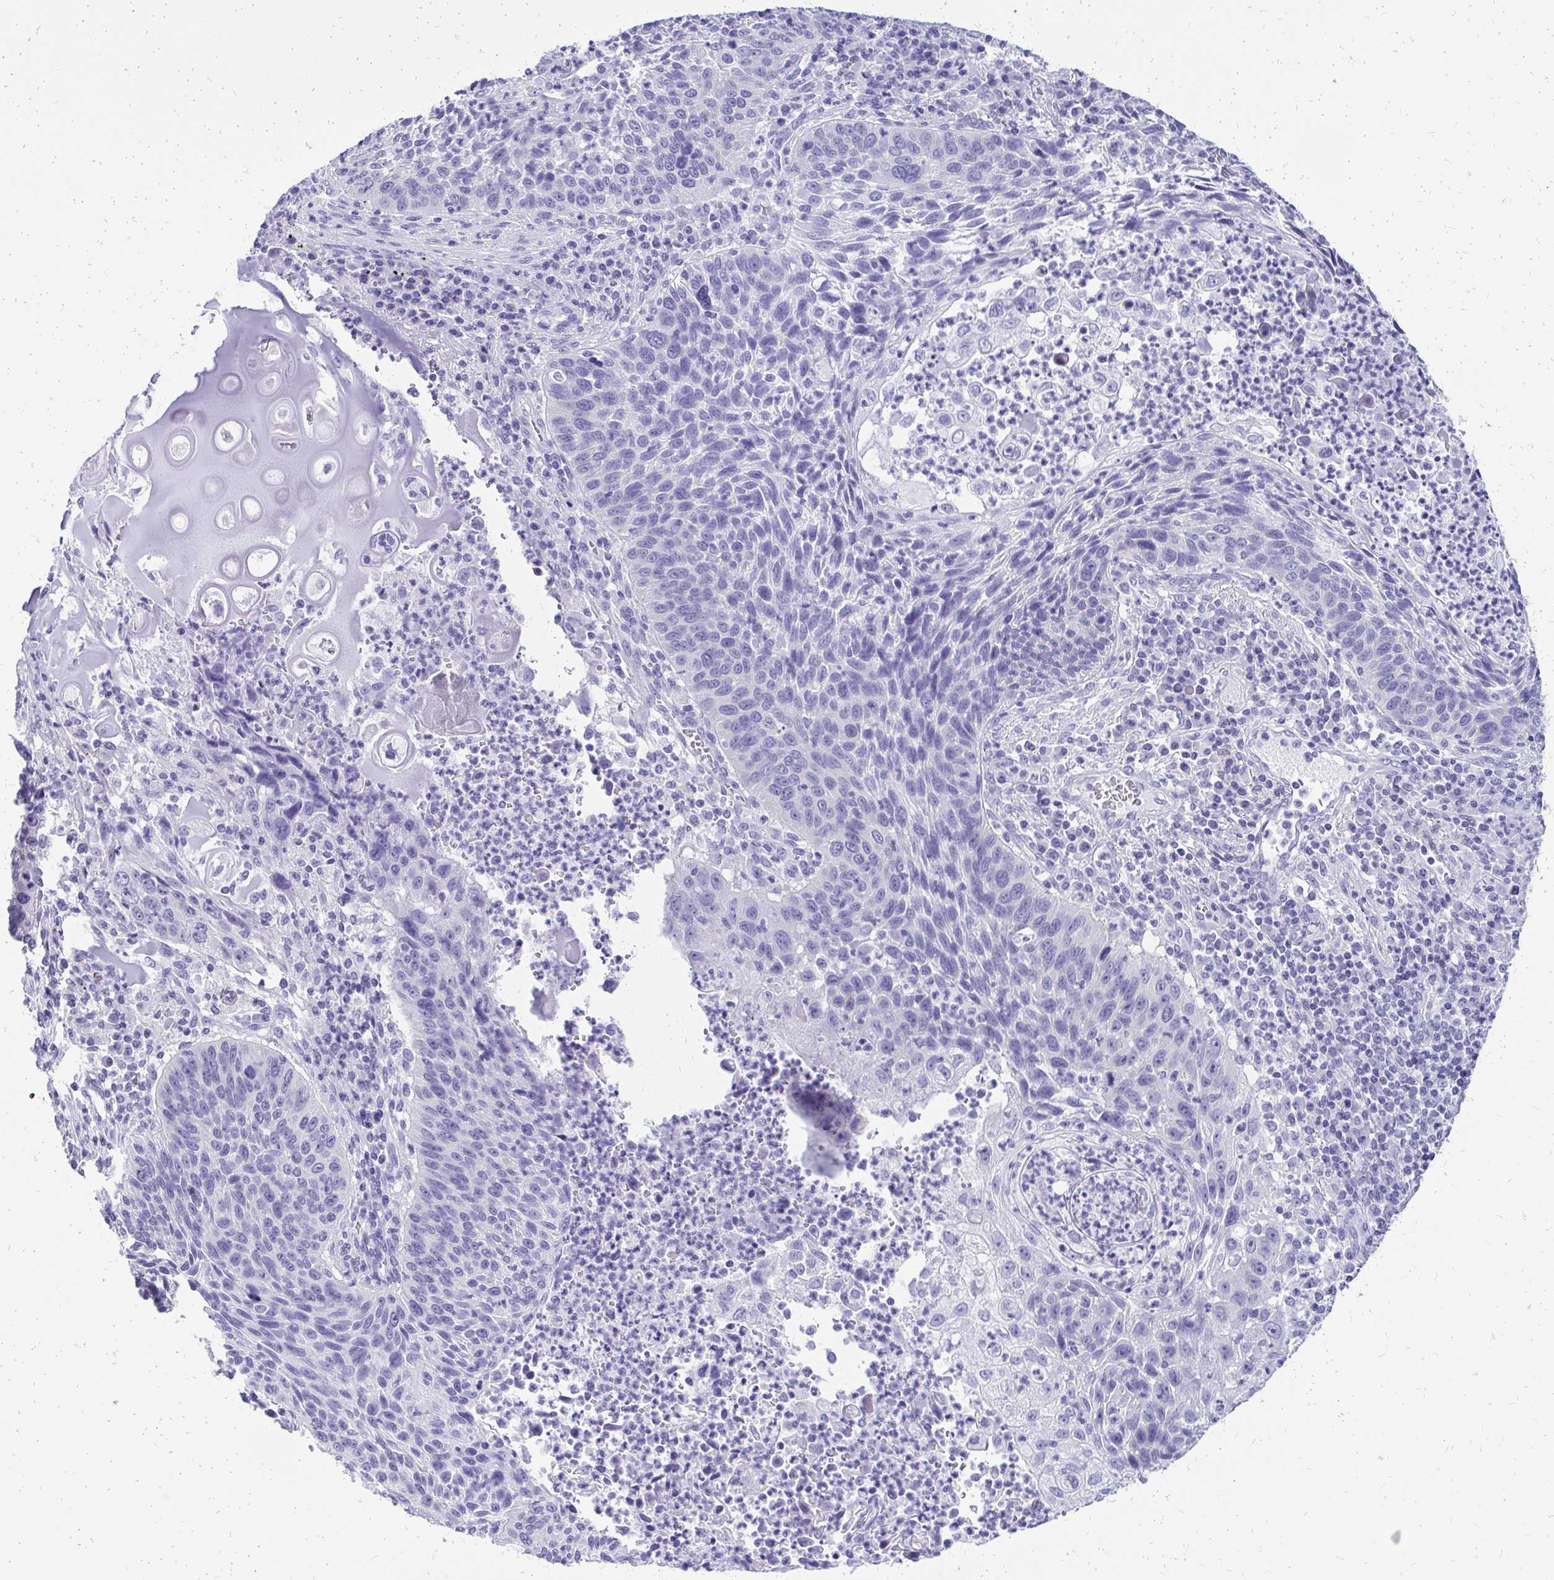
{"staining": {"intensity": "negative", "quantity": "none", "location": "none"}, "tissue": "lung cancer", "cell_type": "Tumor cells", "image_type": "cancer", "snomed": [{"axis": "morphology", "description": "Squamous cell carcinoma, NOS"}, {"axis": "morphology", "description": "Squamous cell carcinoma, metastatic, NOS"}, {"axis": "topography", "description": "Lung"}, {"axis": "topography", "description": "Pleura, NOS"}], "caption": "High power microscopy histopathology image of an IHC photomicrograph of lung cancer (metastatic squamous cell carcinoma), revealing no significant expression in tumor cells.", "gene": "SLC32A1", "patient": {"sex": "male", "age": 72}}